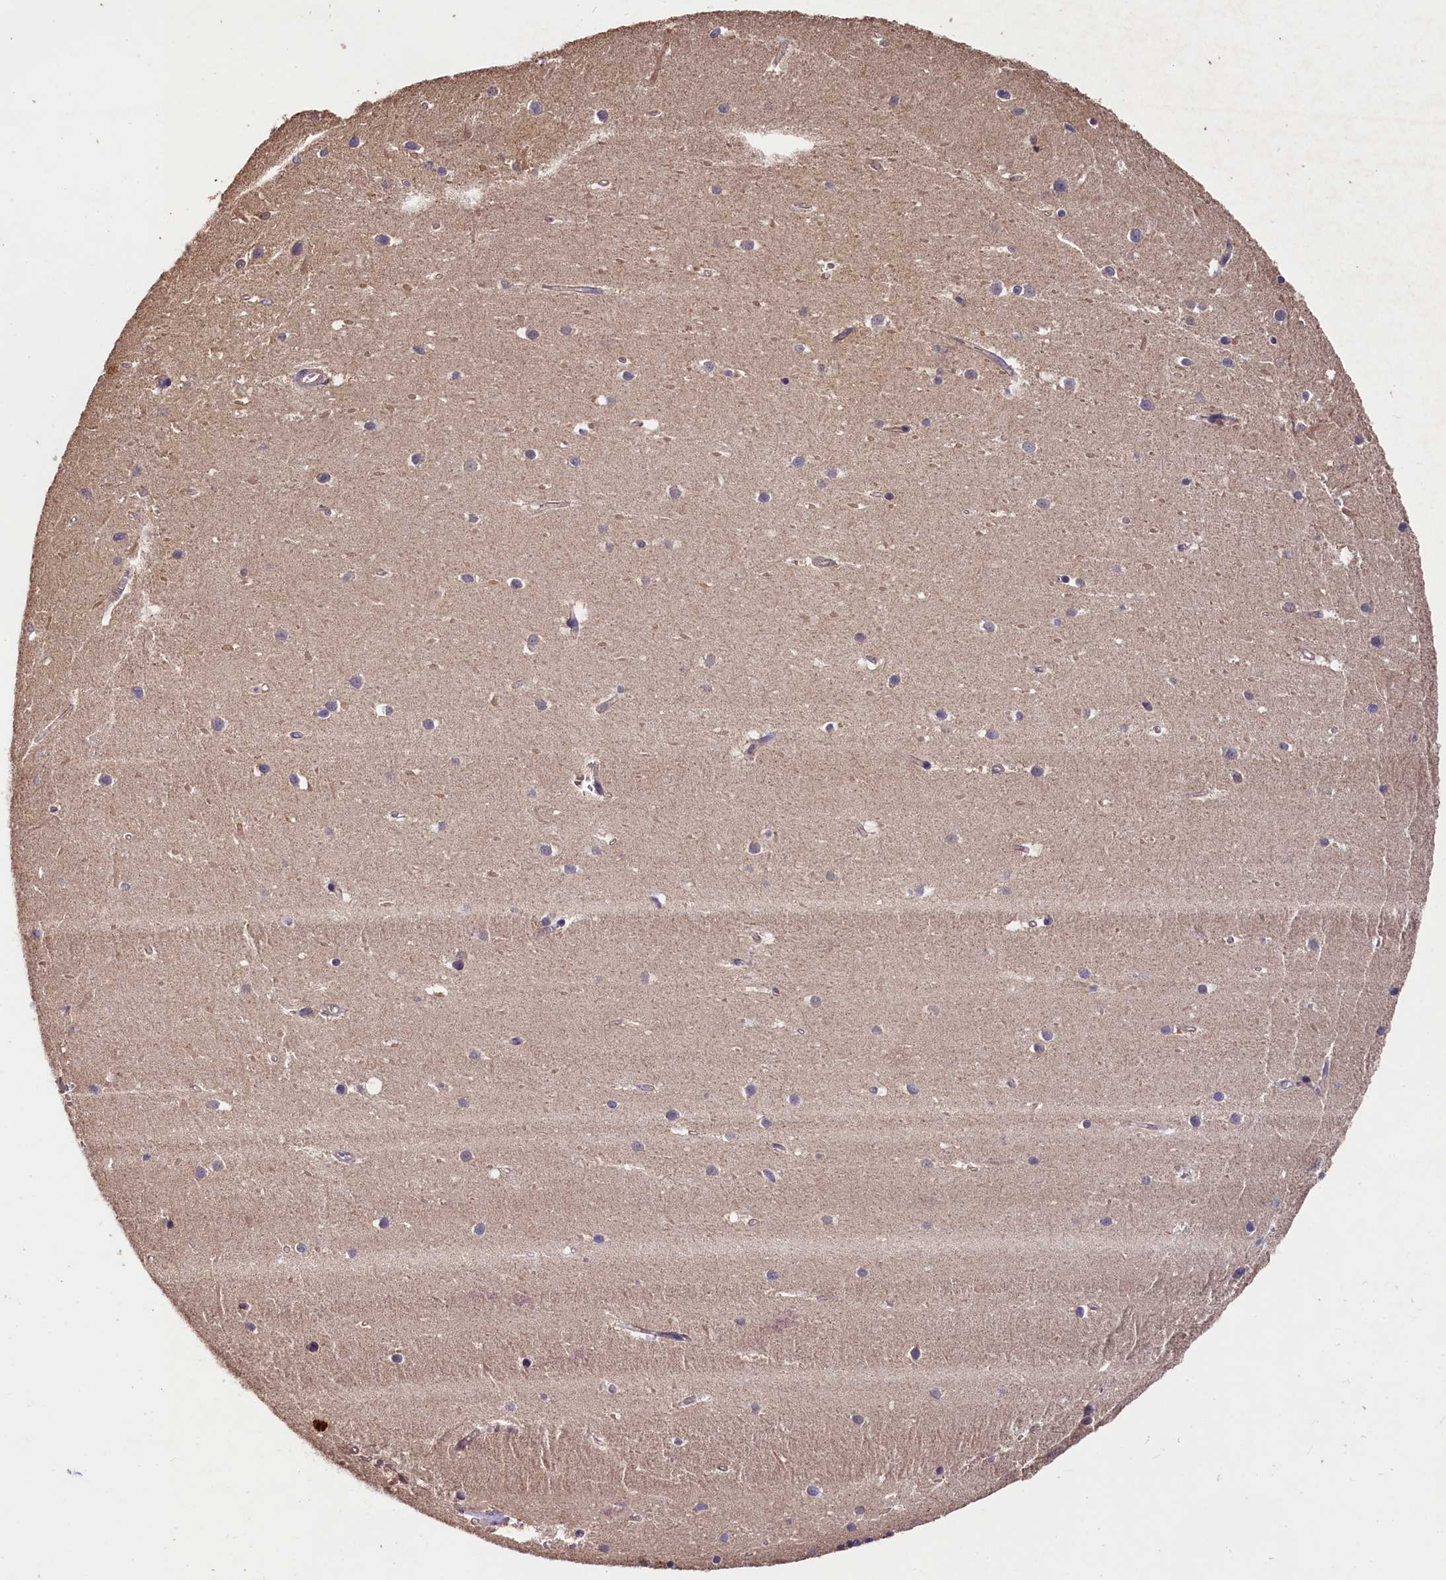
{"staining": {"intensity": "moderate", "quantity": "<25%", "location": "cytoplasmic/membranous"}, "tissue": "cerebellum", "cell_type": "Cells in granular layer", "image_type": "normal", "snomed": [{"axis": "morphology", "description": "Normal tissue, NOS"}, {"axis": "topography", "description": "Cerebellum"}], "caption": "Immunohistochemistry (IHC) (DAB) staining of normal human cerebellum reveals moderate cytoplasmic/membranous protein staining in approximately <25% of cells in granular layer.", "gene": "OAS3", "patient": {"sex": "male", "age": 54}}